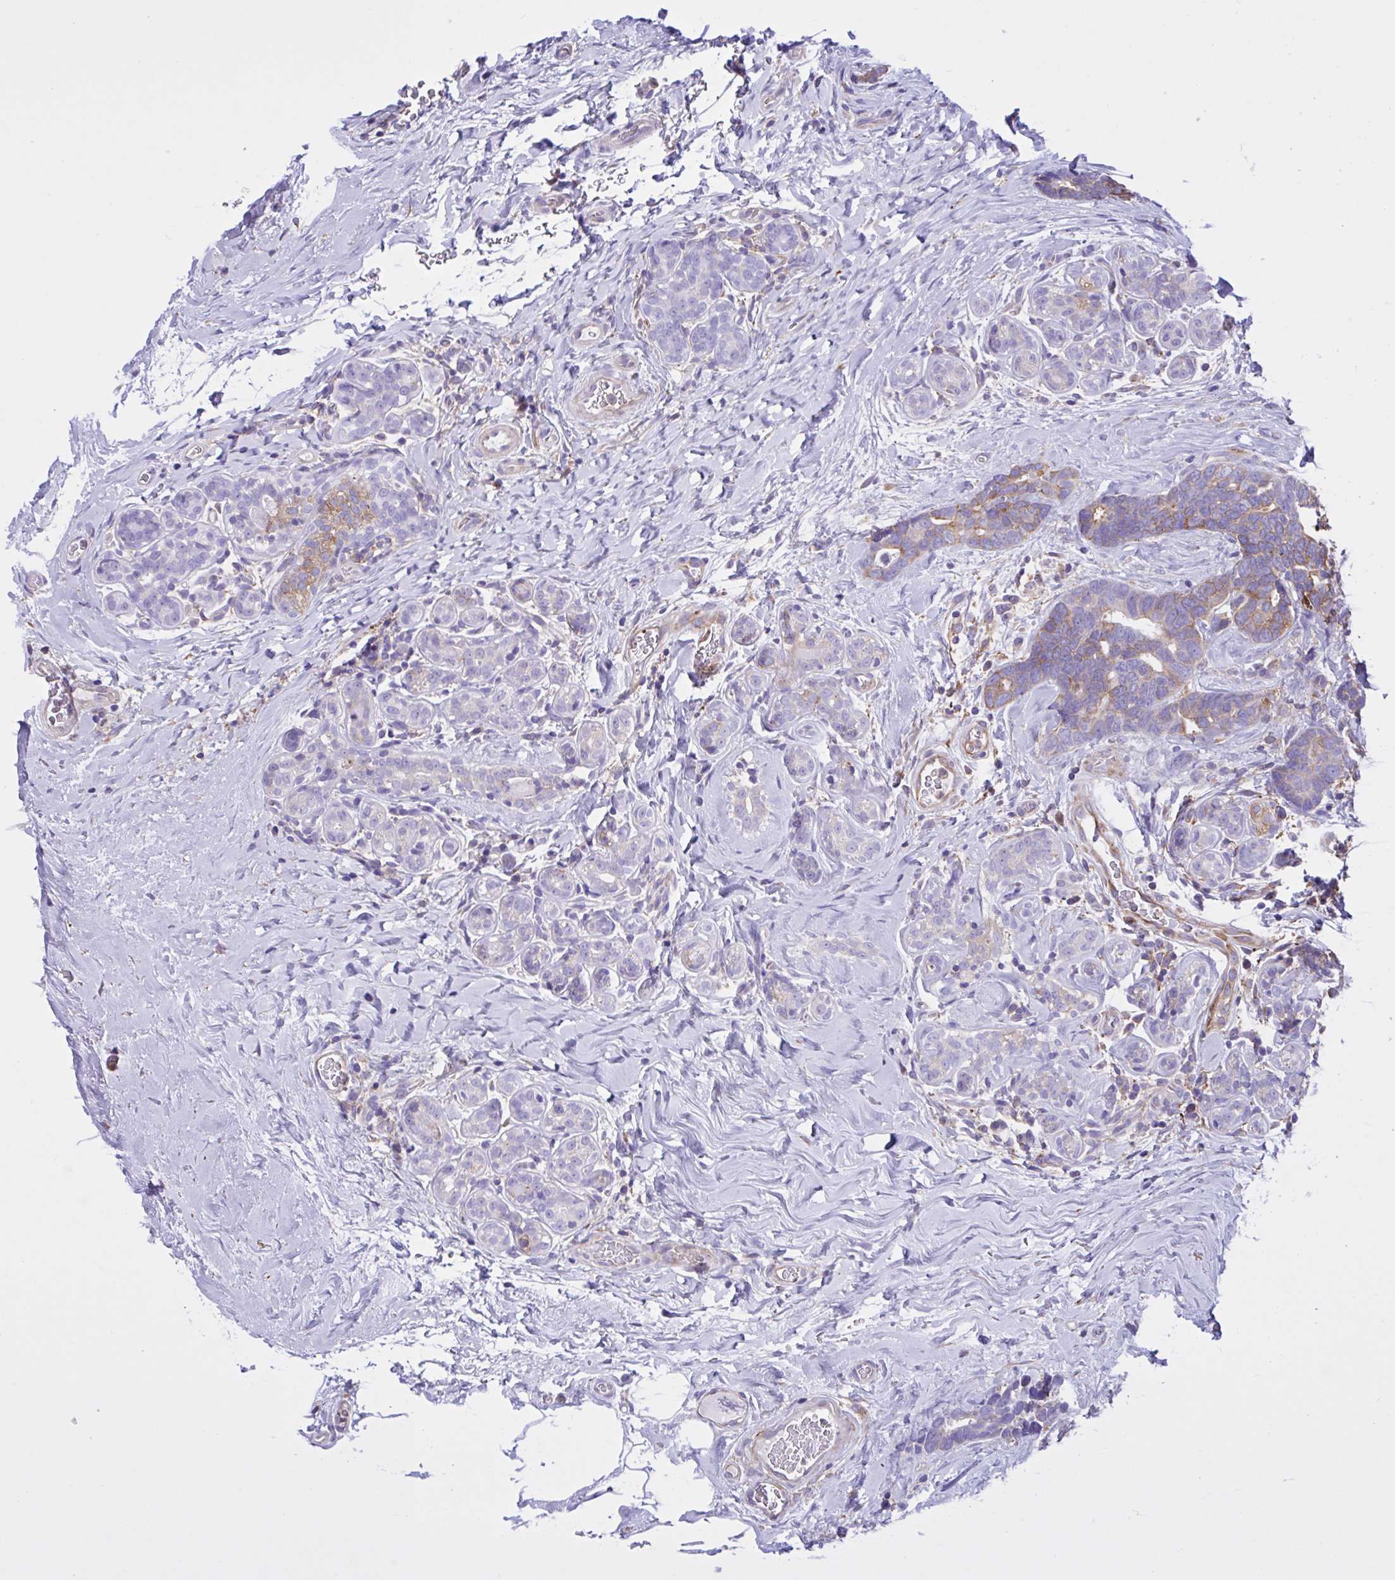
{"staining": {"intensity": "moderate", "quantity": ">75%", "location": "cytoplasmic/membranous"}, "tissue": "breast cancer", "cell_type": "Tumor cells", "image_type": "cancer", "snomed": [{"axis": "morphology", "description": "Duct carcinoma"}, {"axis": "topography", "description": "Breast"}], "caption": "This micrograph demonstrates intraductal carcinoma (breast) stained with immunohistochemistry to label a protein in brown. The cytoplasmic/membranous of tumor cells show moderate positivity for the protein. Nuclei are counter-stained blue.", "gene": "OR51M1", "patient": {"sex": "female", "age": 71}}